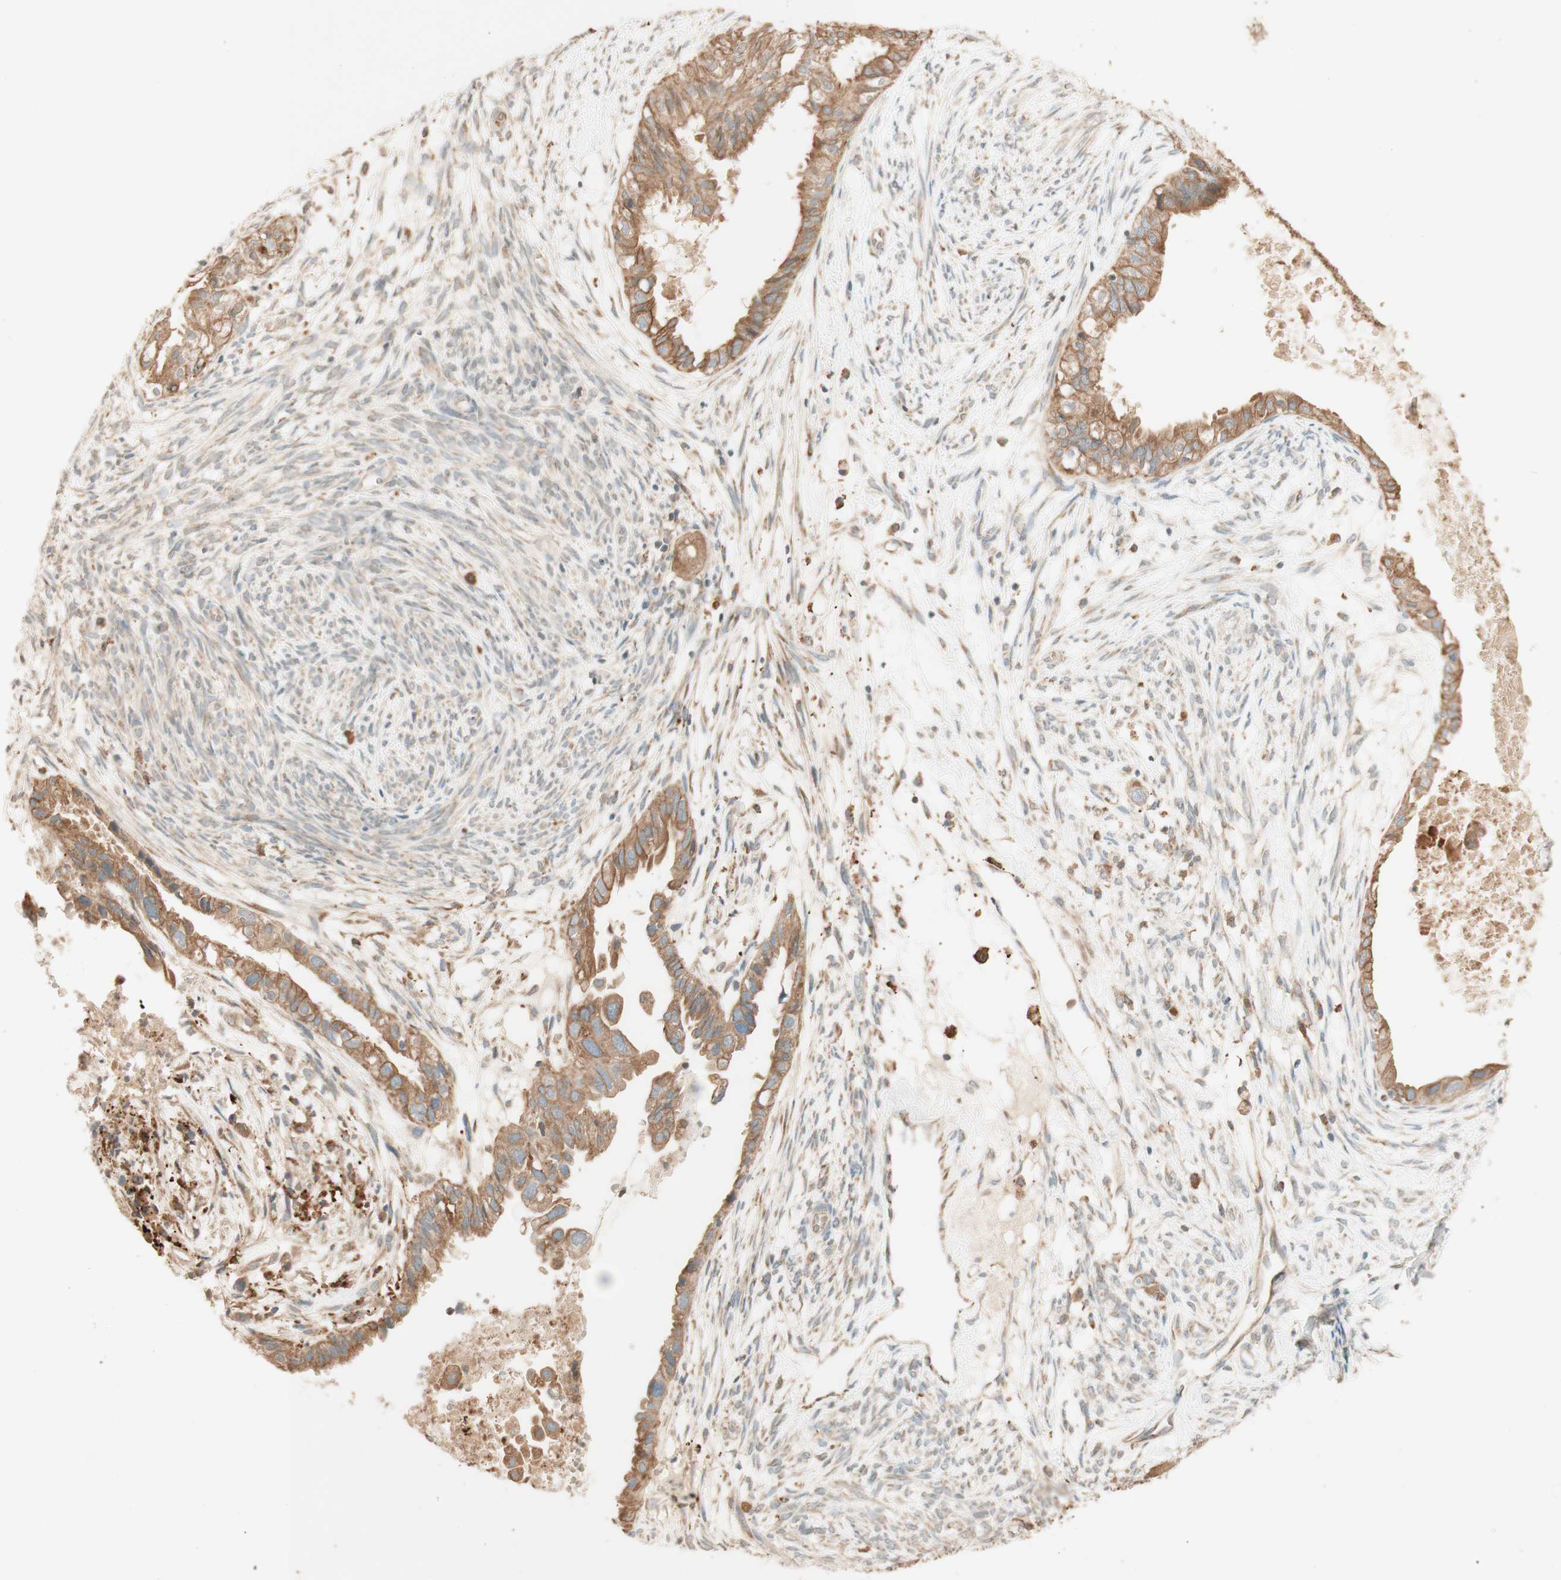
{"staining": {"intensity": "moderate", "quantity": ">75%", "location": "cytoplasmic/membranous"}, "tissue": "cervical cancer", "cell_type": "Tumor cells", "image_type": "cancer", "snomed": [{"axis": "morphology", "description": "Normal tissue, NOS"}, {"axis": "morphology", "description": "Adenocarcinoma, NOS"}, {"axis": "topography", "description": "Cervix"}, {"axis": "topography", "description": "Endometrium"}], "caption": "A micrograph of human cervical cancer stained for a protein demonstrates moderate cytoplasmic/membranous brown staining in tumor cells.", "gene": "CLCN2", "patient": {"sex": "female", "age": 86}}